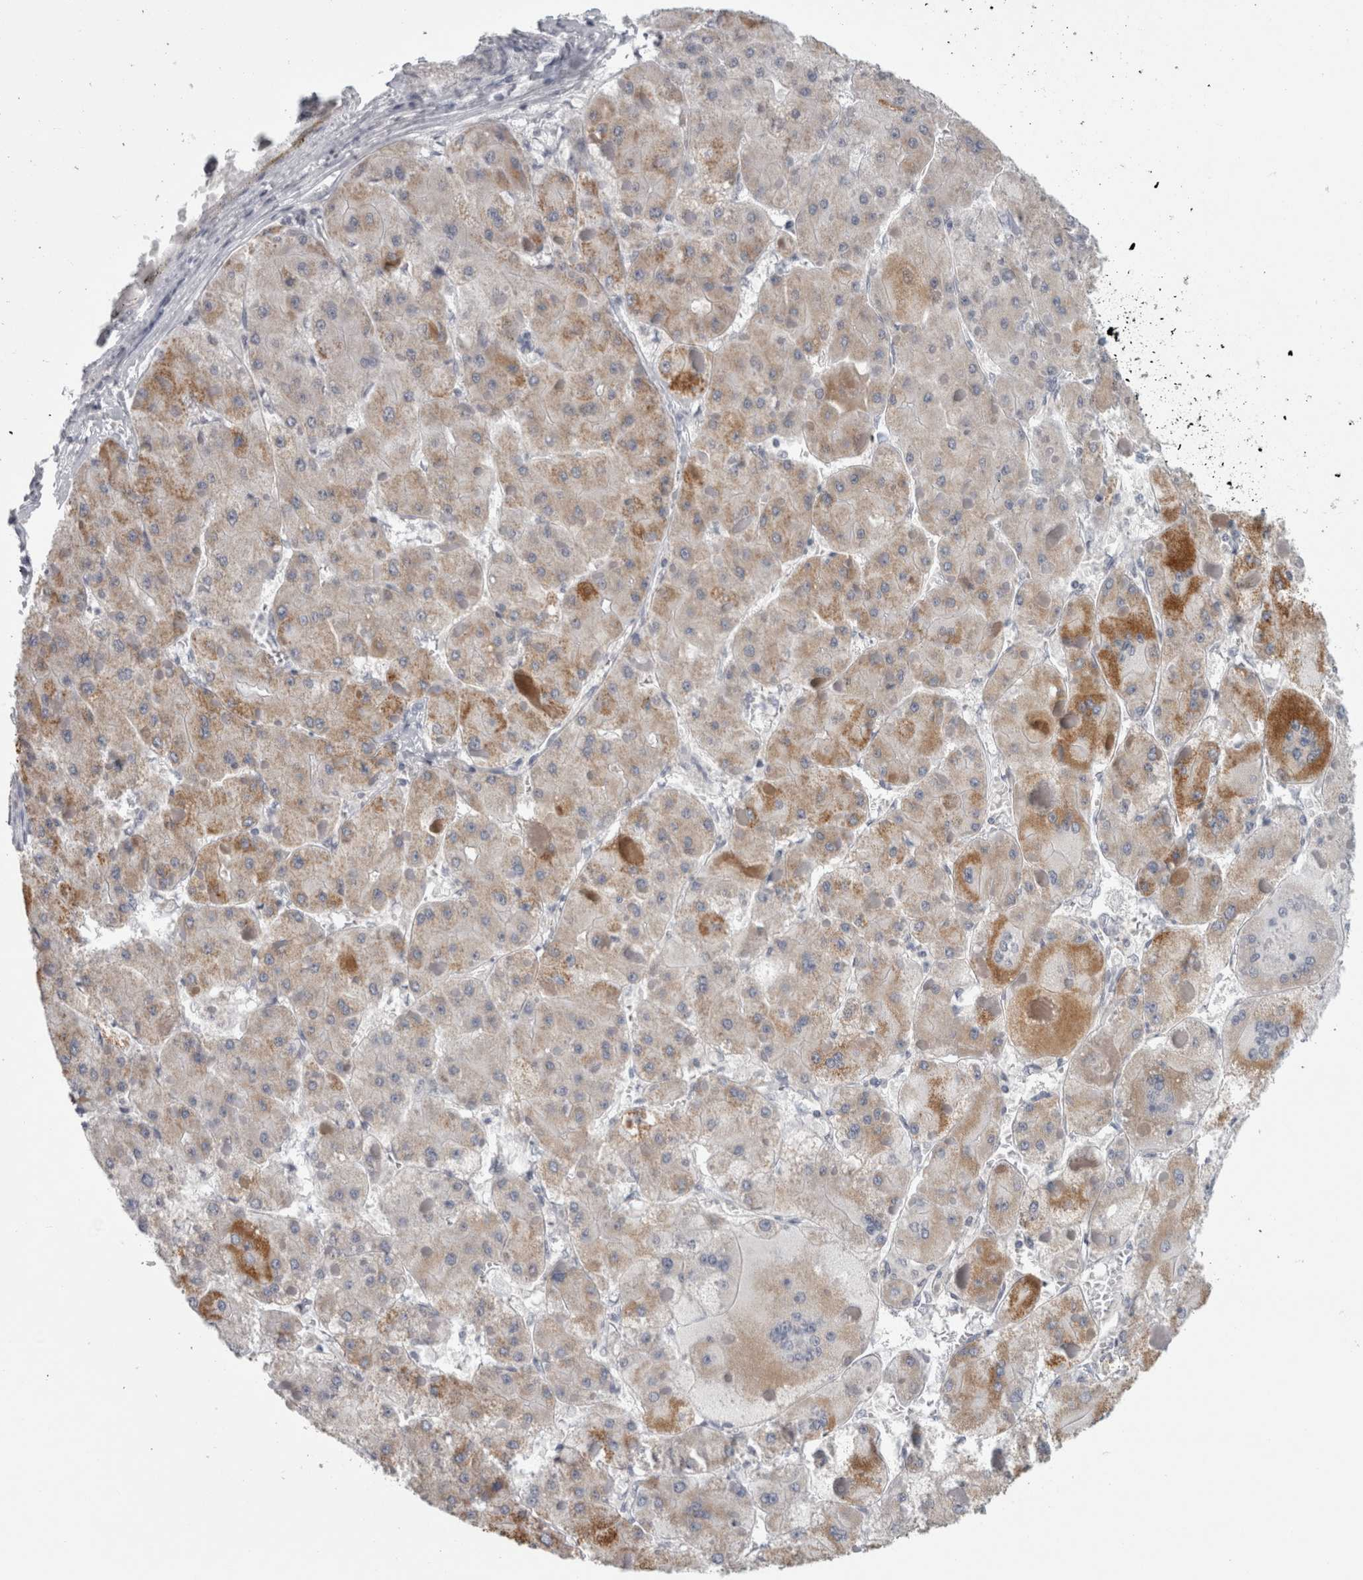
{"staining": {"intensity": "moderate", "quantity": "25%-75%", "location": "cytoplasmic/membranous"}, "tissue": "liver cancer", "cell_type": "Tumor cells", "image_type": "cancer", "snomed": [{"axis": "morphology", "description": "Carcinoma, Hepatocellular, NOS"}, {"axis": "topography", "description": "Liver"}], "caption": "Immunohistochemistry (IHC) photomicrograph of neoplastic tissue: liver hepatocellular carcinoma stained using IHC demonstrates medium levels of moderate protein expression localized specifically in the cytoplasmic/membranous of tumor cells, appearing as a cytoplasmic/membranous brown color.", "gene": "TCAP", "patient": {"sex": "female", "age": 73}}